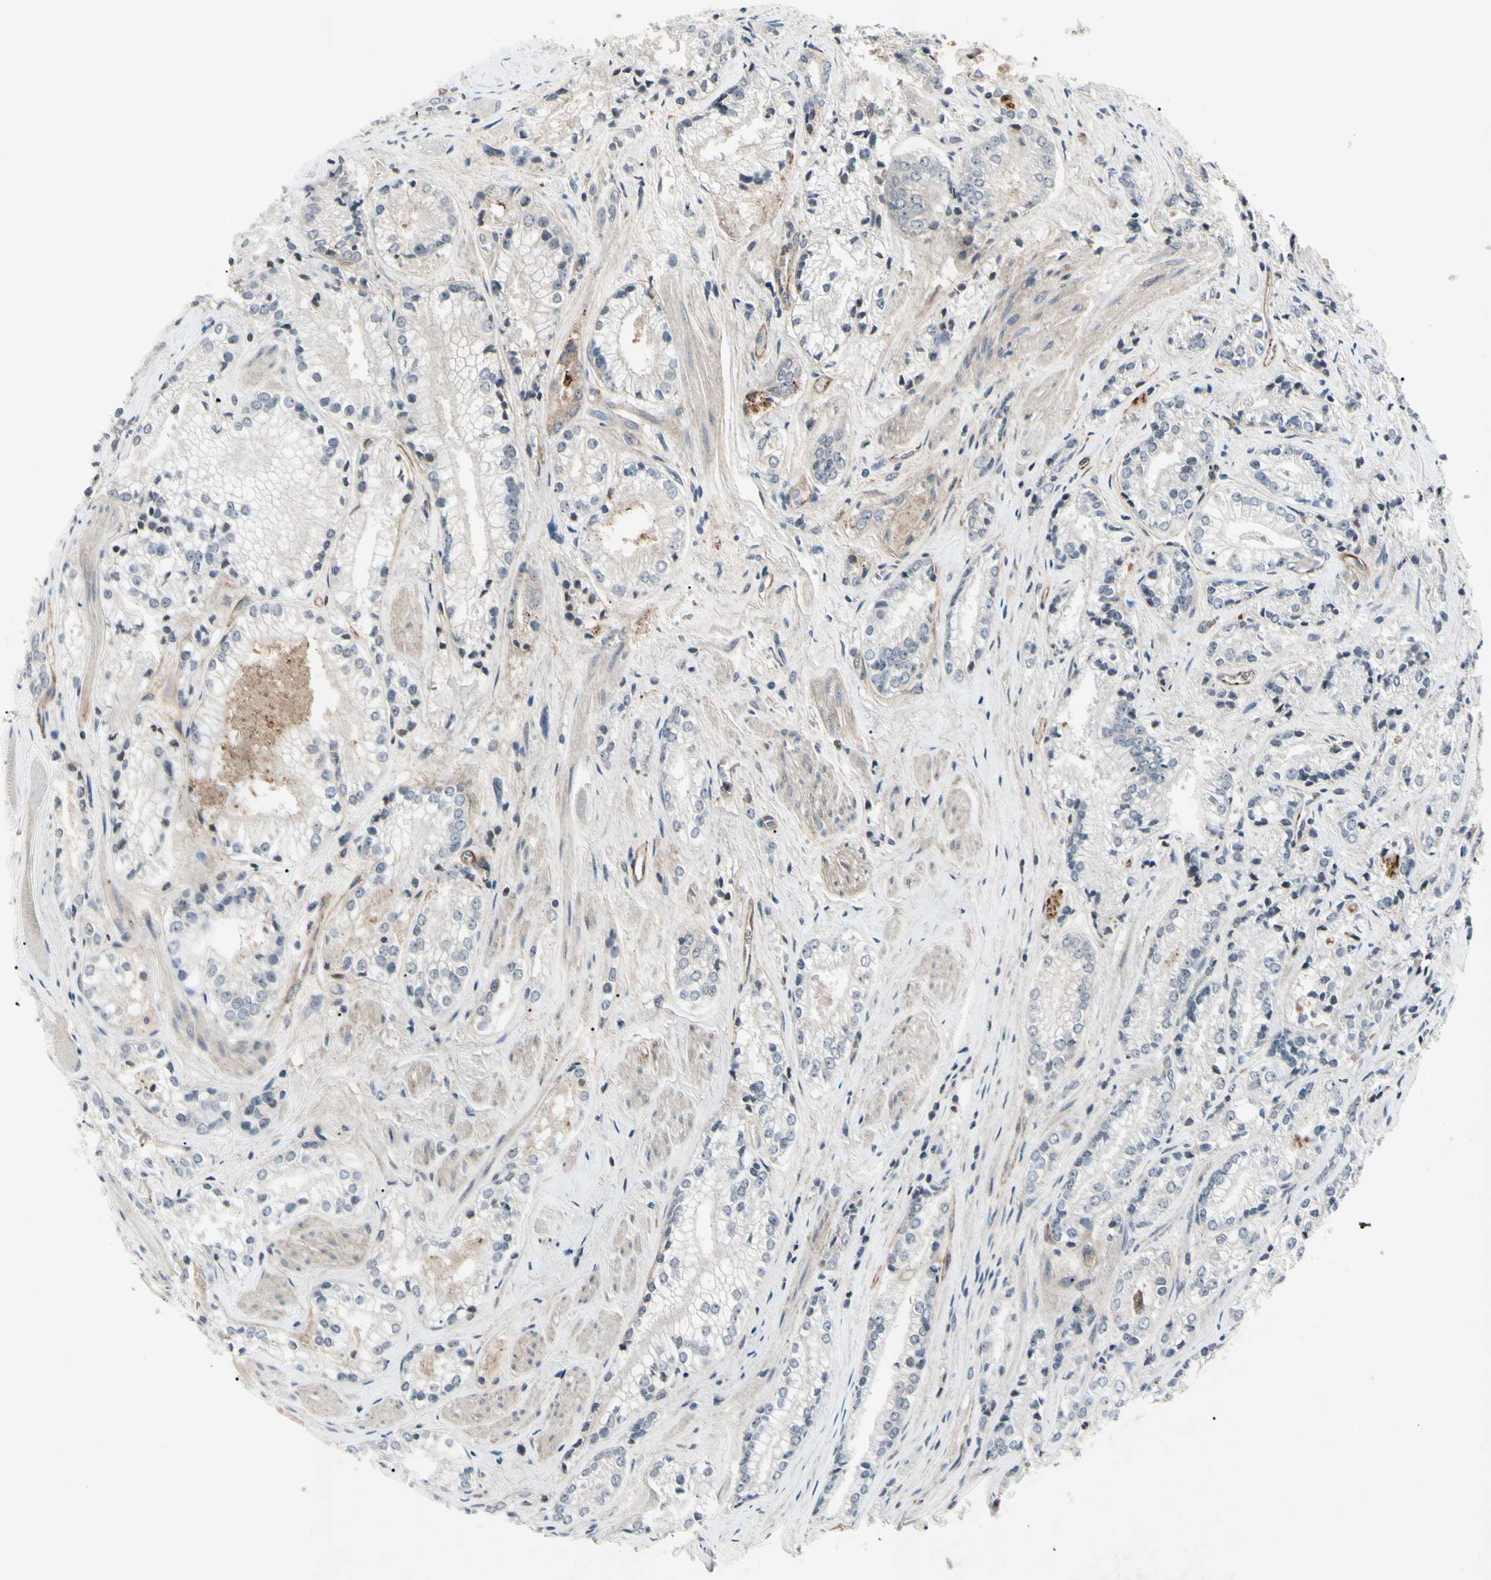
{"staining": {"intensity": "negative", "quantity": "none", "location": "none"}, "tissue": "prostate cancer", "cell_type": "Tumor cells", "image_type": "cancer", "snomed": [{"axis": "morphology", "description": "Adenocarcinoma, Low grade"}, {"axis": "topography", "description": "Prostate"}], "caption": "The histopathology image reveals no significant staining in tumor cells of prostate cancer. (Stains: DAB (3,3'-diaminobenzidine) immunohistochemistry (IHC) with hematoxylin counter stain, Microscopy: brightfield microscopy at high magnification).", "gene": "AEBP1", "patient": {"sex": "male", "age": 60}}